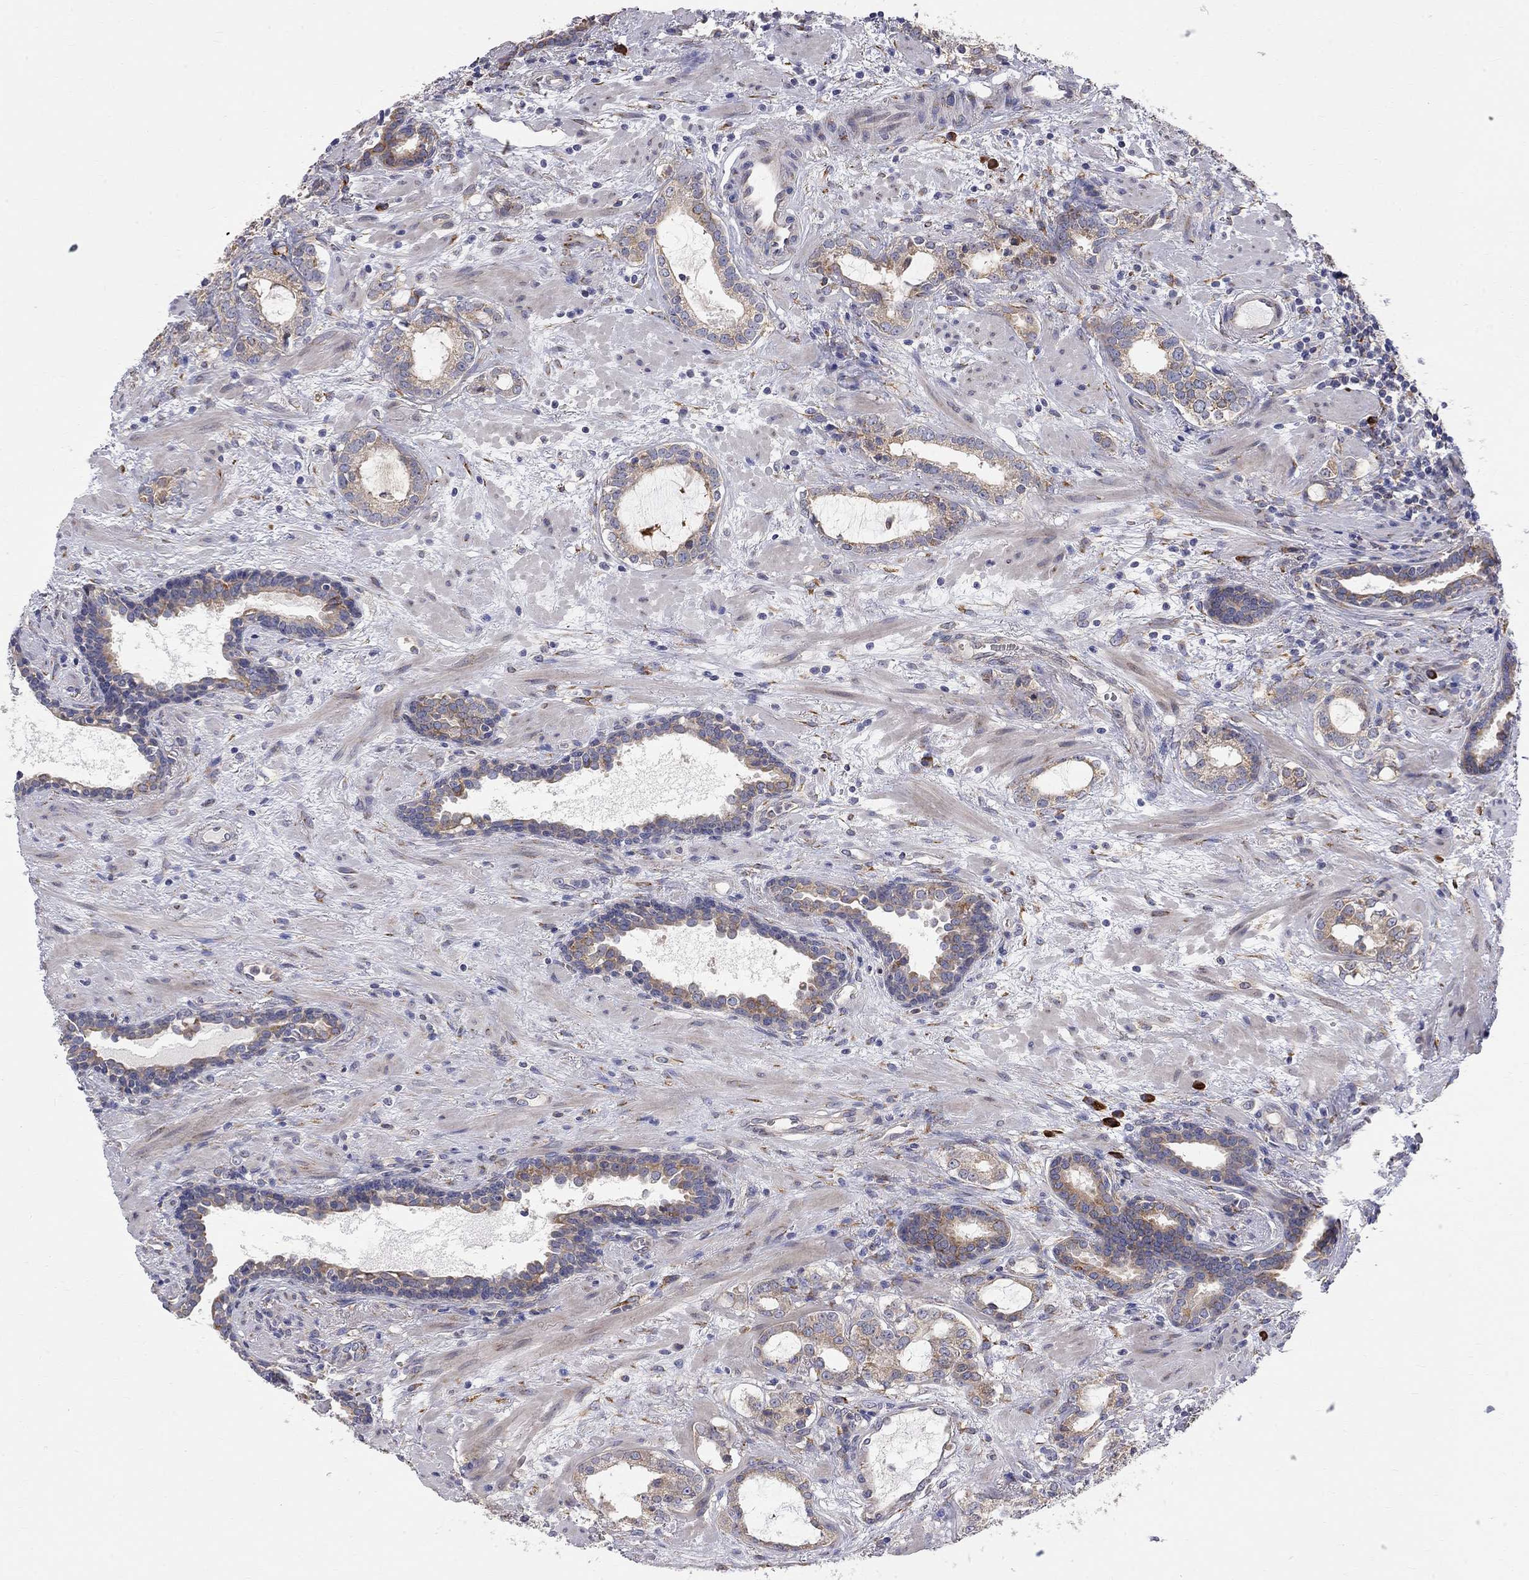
{"staining": {"intensity": "moderate", "quantity": "<25%", "location": "cytoplasmic/membranous"}, "tissue": "prostate cancer", "cell_type": "Tumor cells", "image_type": "cancer", "snomed": [{"axis": "morphology", "description": "Adenocarcinoma, NOS"}, {"axis": "topography", "description": "Prostate"}], "caption": "This photomicrograph exhibits prostate cancer (adenocarcinoma) stained with IHC to label a protein in brown. The cytoplasmic/membranous of tumor cells show moderate positivity for the protein. Nuclei are counter-stained blue.", "gene": "CASTOR1", "patient": {"sex": "male", "age": 66}}